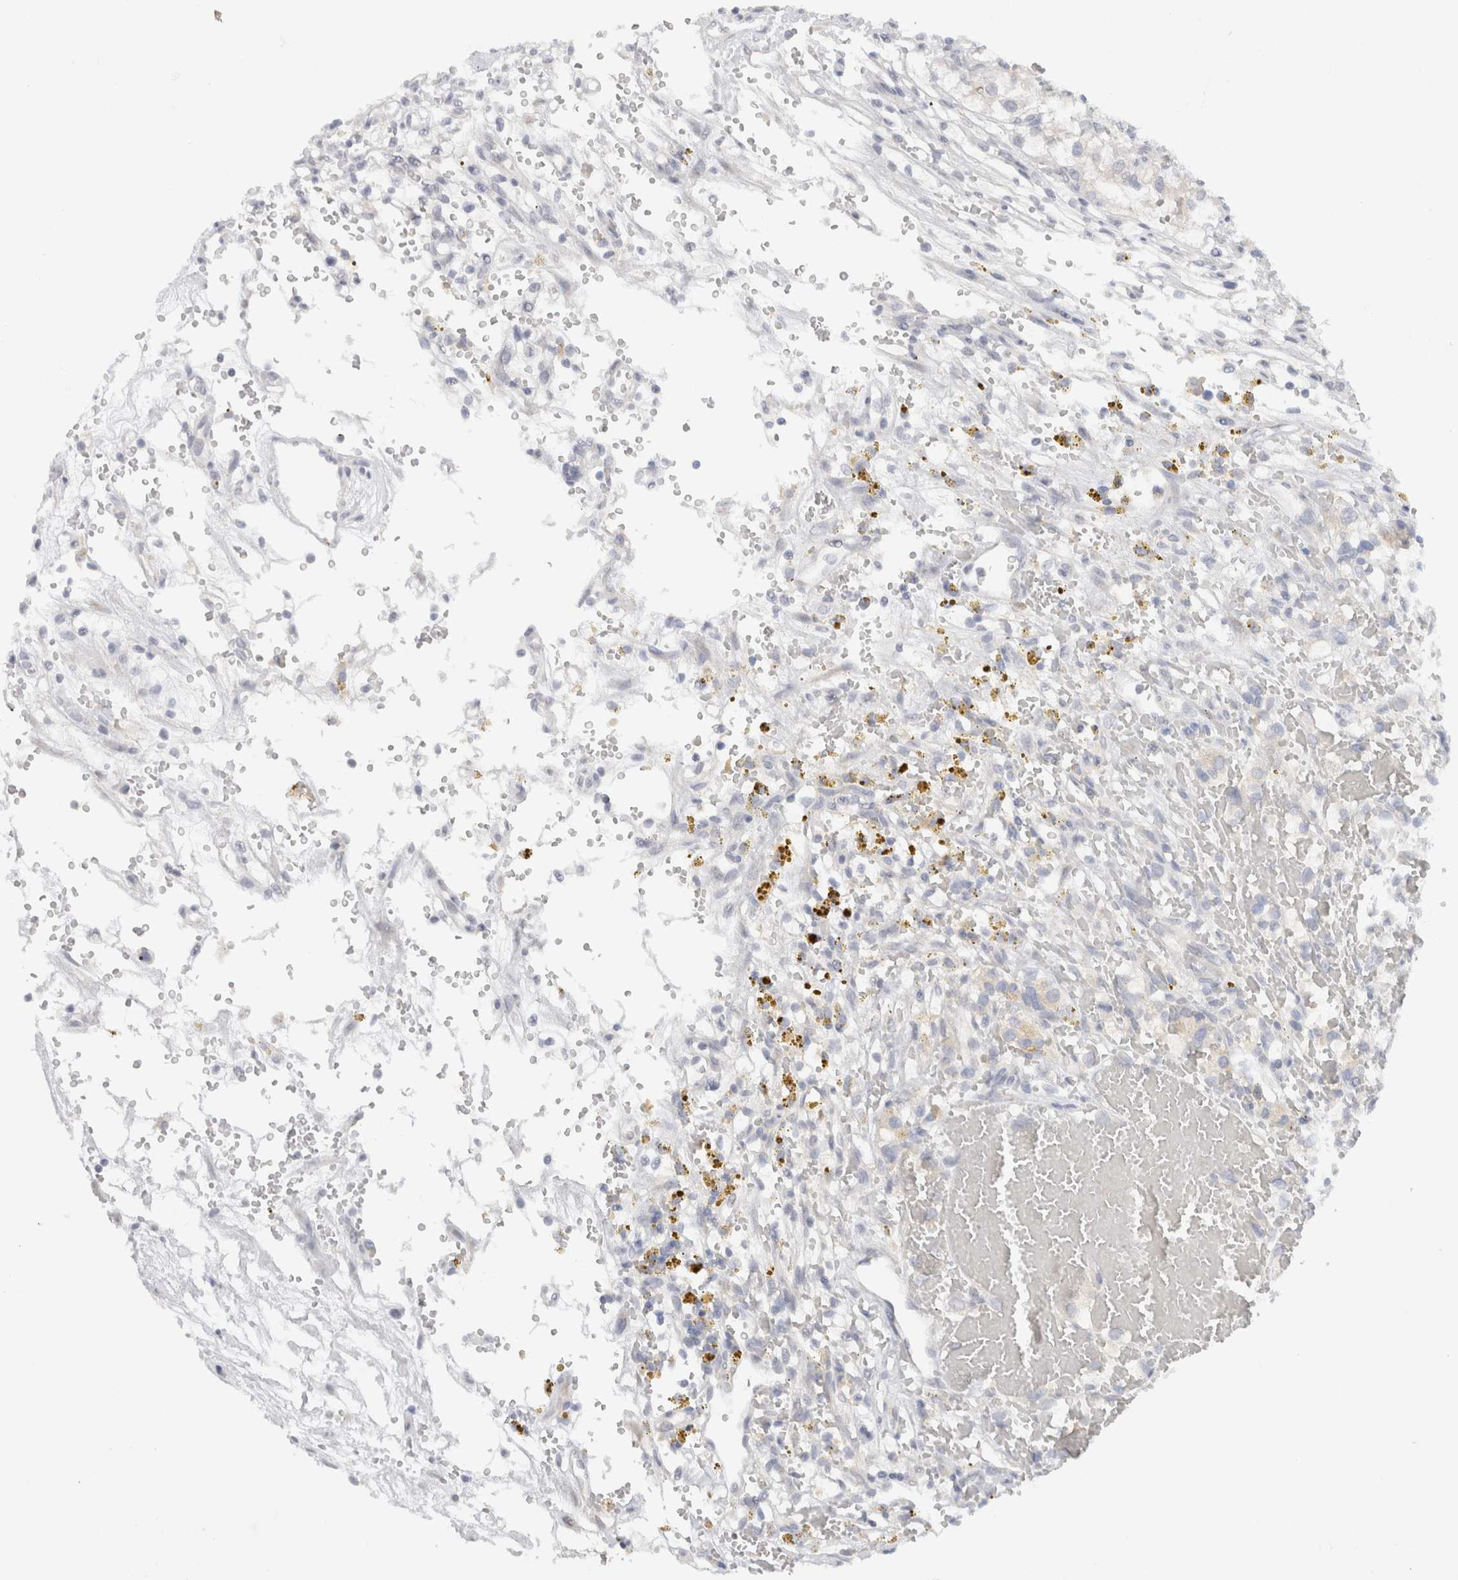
{"staining": {"intensity": "negative", "quantity": "none", "location": "none"}, "tissue": "renal cancer", "cell_type": "Tumor cells", "image_type": "cancer", "snomed": [{"axis": "morphology", "description": "Adenocarcinoma, NOS"}, {"axis": "topography", "description": "Kidney"}], "caption": "Renal cancer (adenocarcinoma) was stained to show a protein in brown. There is no significant positivity in tumor cells.", "gene": "CHRM4", "patient": {"sex": "female", "age": 57}}